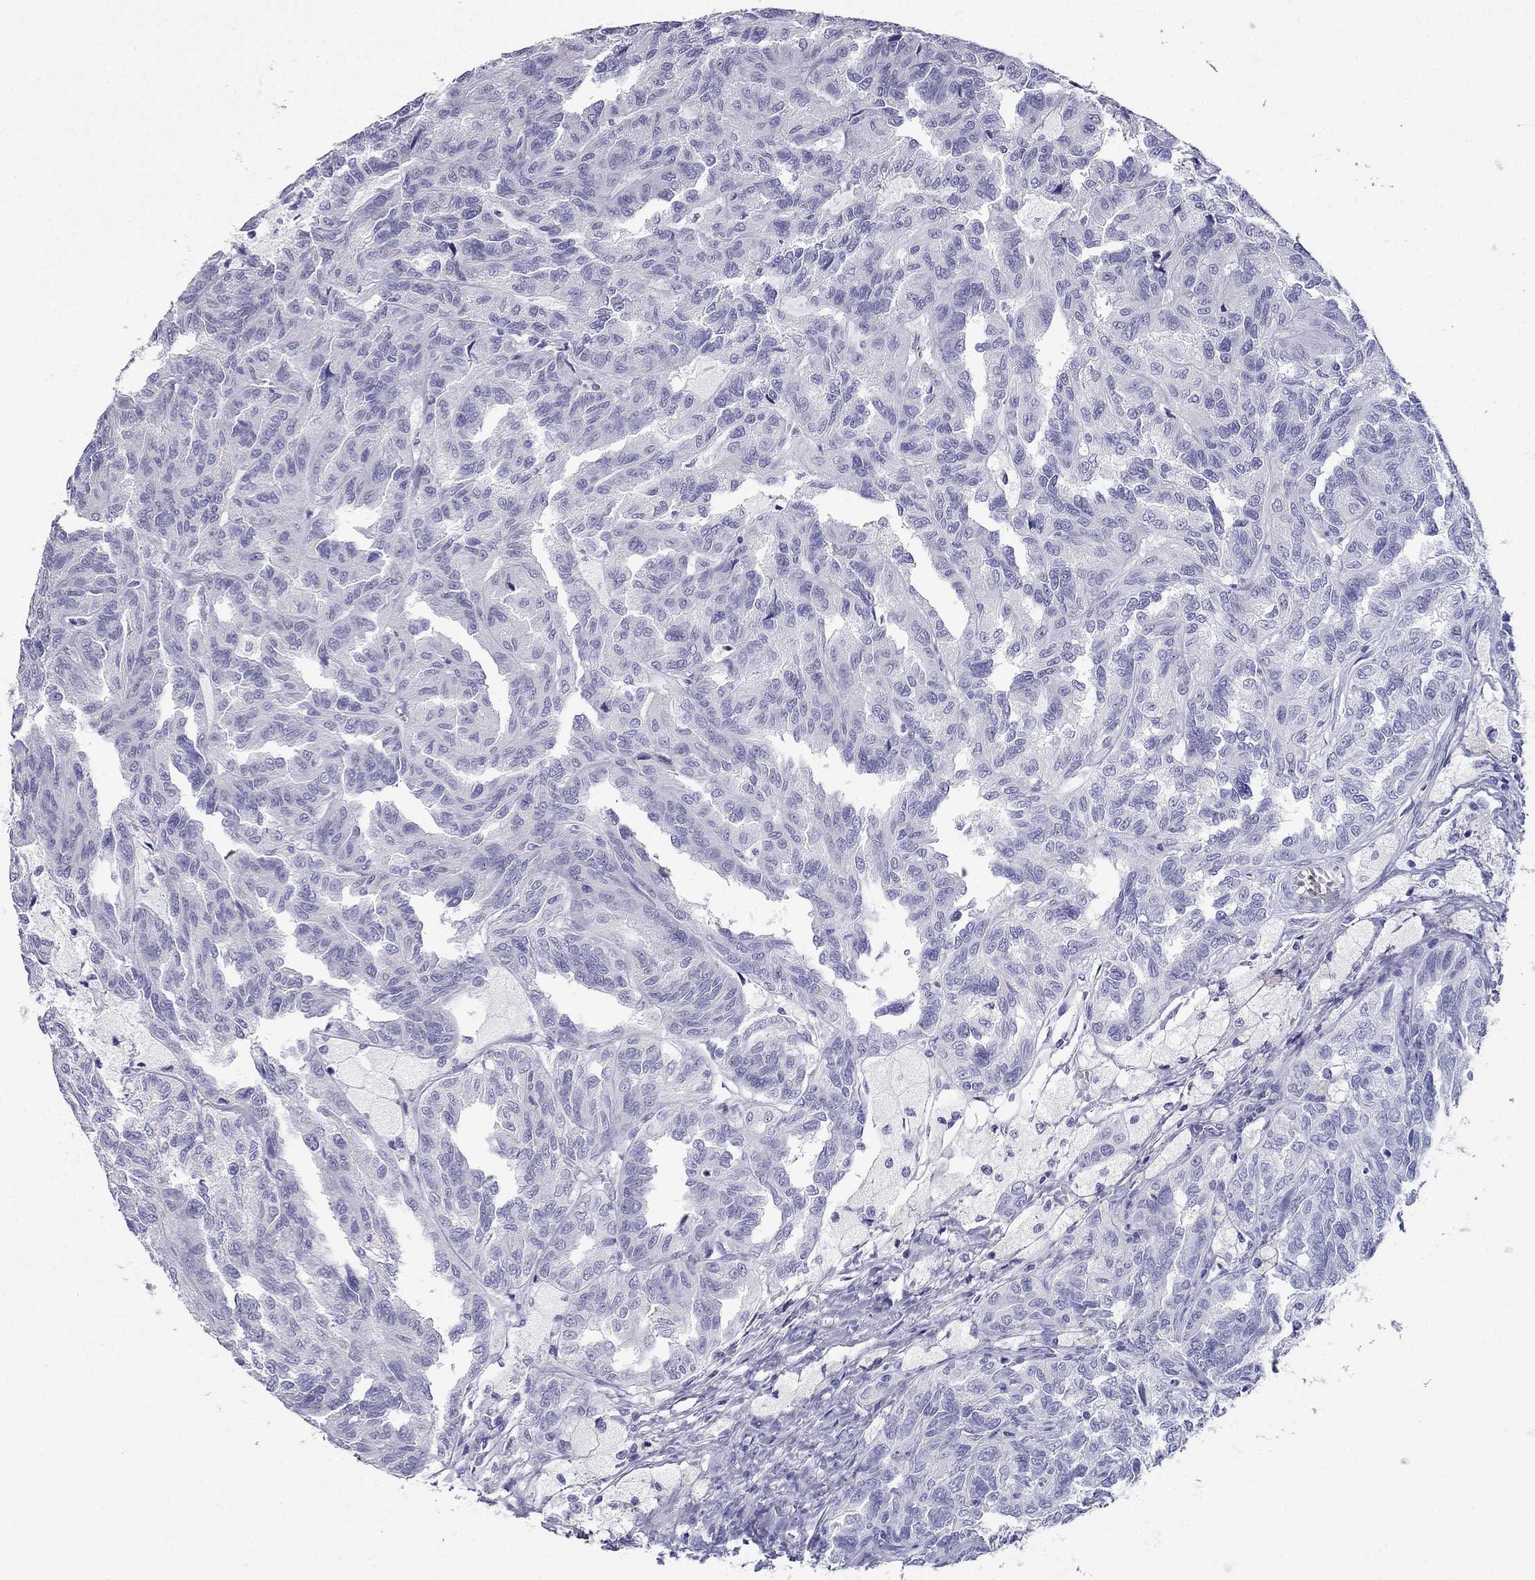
{"staining": {"intensity": "negative", "quantity": "none", "location": "none"}, "tissue": "renal cancer", "cell_type": "Tumor cells", "image_type": "cancer", "snomed": [{"axis": "morphology", "description": "Adenocarcinoma, NOS"}, {"axis": "topography", "description": "Kidney"}], "caption": "DAB immunohistochemical staining of human adenocarcinoma (renal) exhibits no significant staining in tumor cells.", "gene": "NPTX1", "patient": {"sex": "male", "age": 79}}